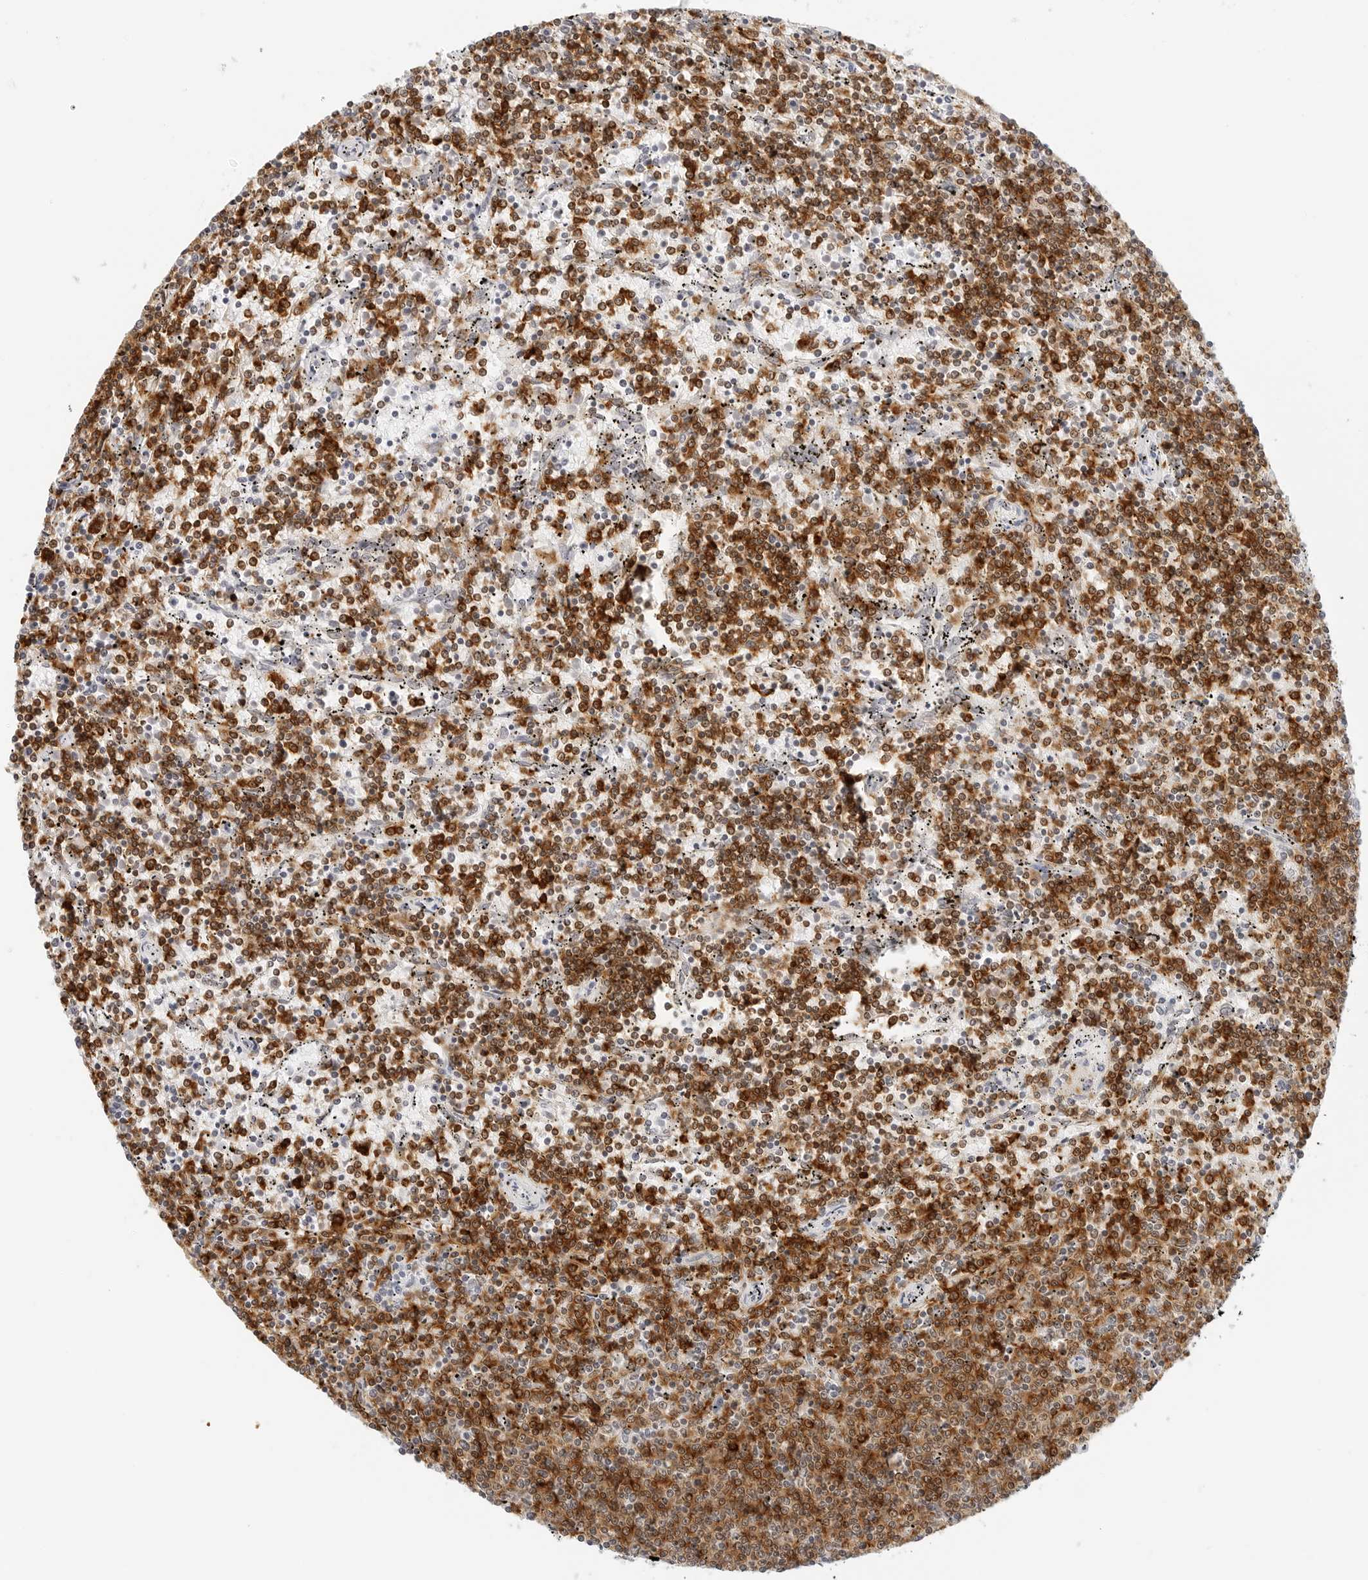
{"staining": {"intensity": "strong", "quantity": ">75%", "location": "cytoplasmic/membranous"}, "tissue": "lymphoma", "cell_type": "Tumor cells", "image_type": "cancer", "snomed": [{"axis": "morphology", "description": "Malignant lymphoma, non-Hodgkin's type, Low grade"}, {"axis": "topography", "description": "Spleen"}], "caption": "A photomicrograph of low-grade malignant lymphoma, non-Hodgkin's type stained for a protein displays strong cytoplasmic/membranous brown staining in tumor cells.", "gene": "CD22", "patient": {"sex": "female", "age": 50}}